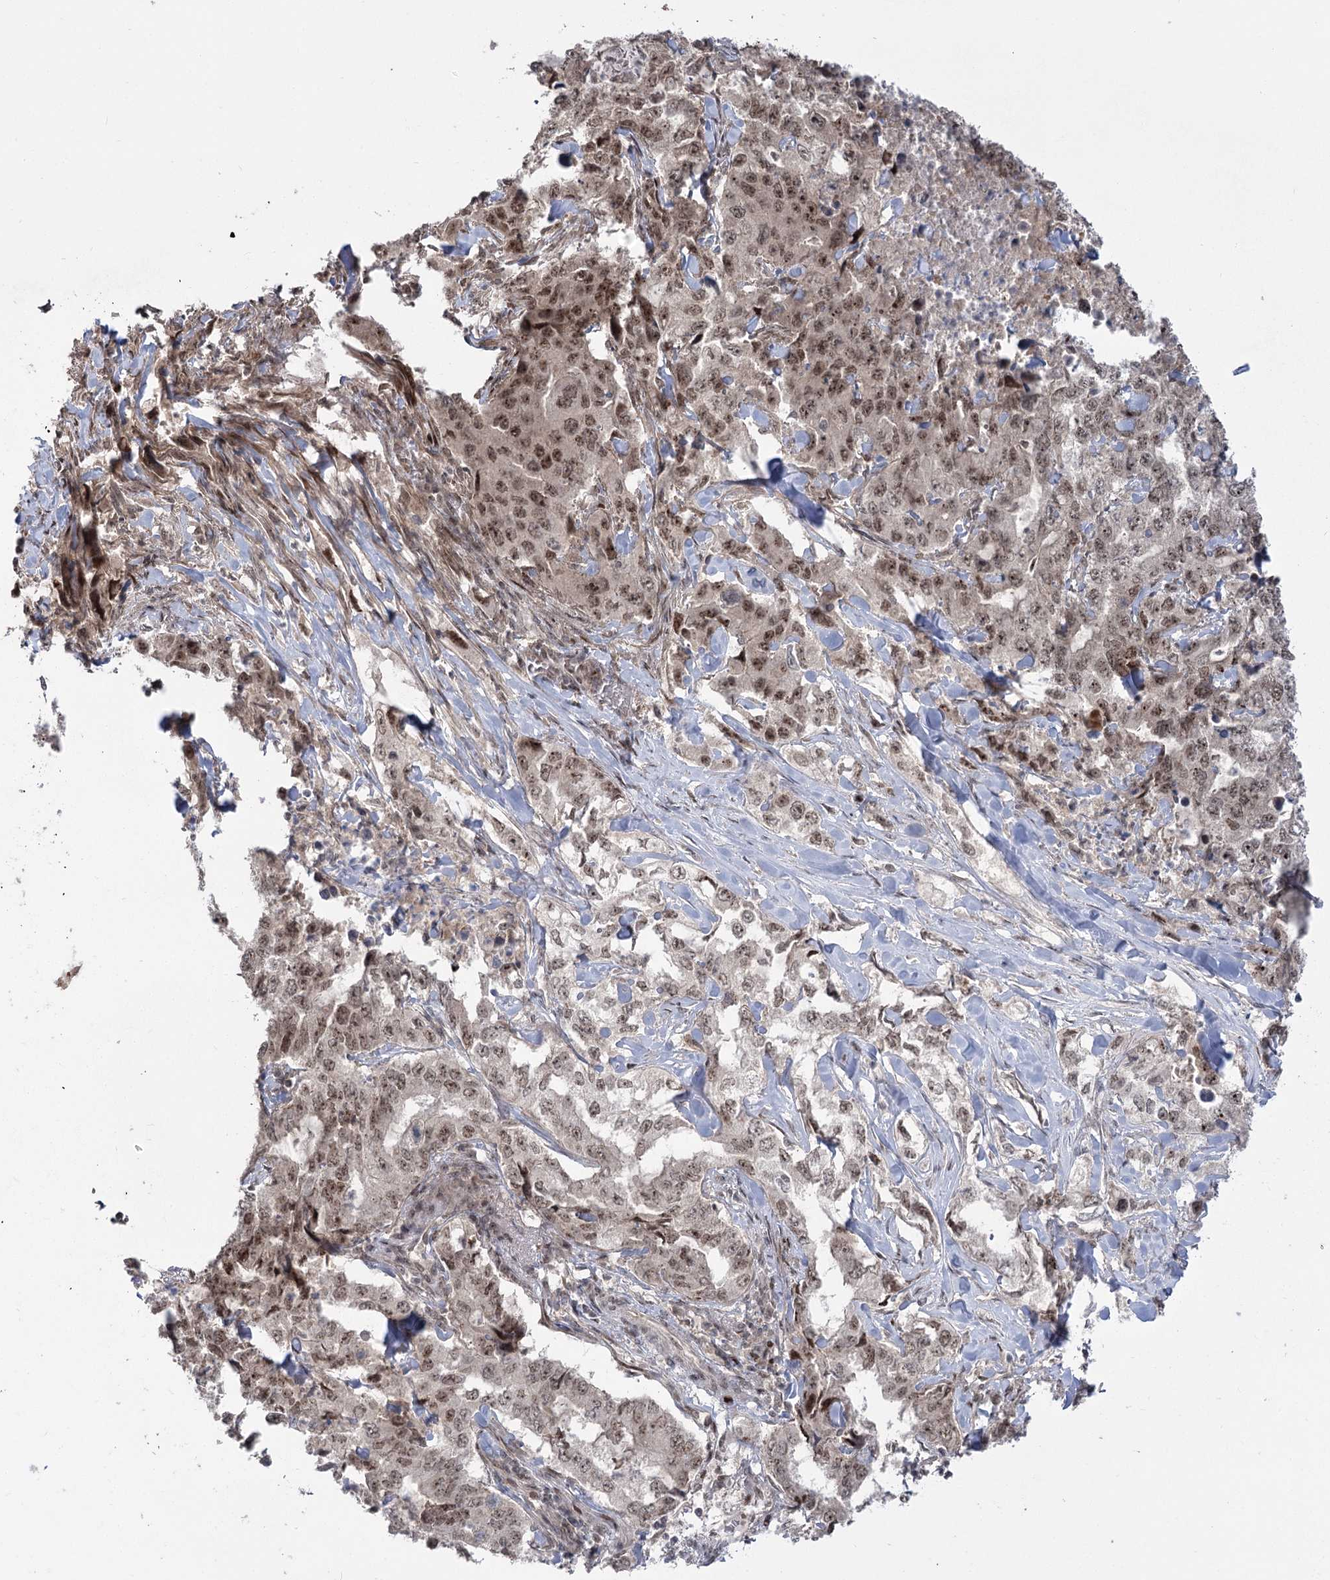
{"staining": {"intensity": "moderate", "quantity": ">75%", "location": "nuclear"}, "tissue": "lung cancer", "cell_type": "Tumor cells", "image_type": "cancer", "snomed": [{"axis": "morphology", "description": "Adenocarcinoma, NOS"}, {"axis": "topography", "description": "Lung"}], "caption": "Immunohistochemical staining of human lung cancer (adenocarcinoma) exhibits medium levels of moderate nuclear expression in approximately >75% of tumor cells. The staining was performed using DAB (3,3'-diaminobenzidine) to visualize the protein expression in brown, while the nuclei were stained in blue with hematoxylin (Magnification: 20x).", "gene": "HELQ", "patient": {"sex": "female", "age": 51}}